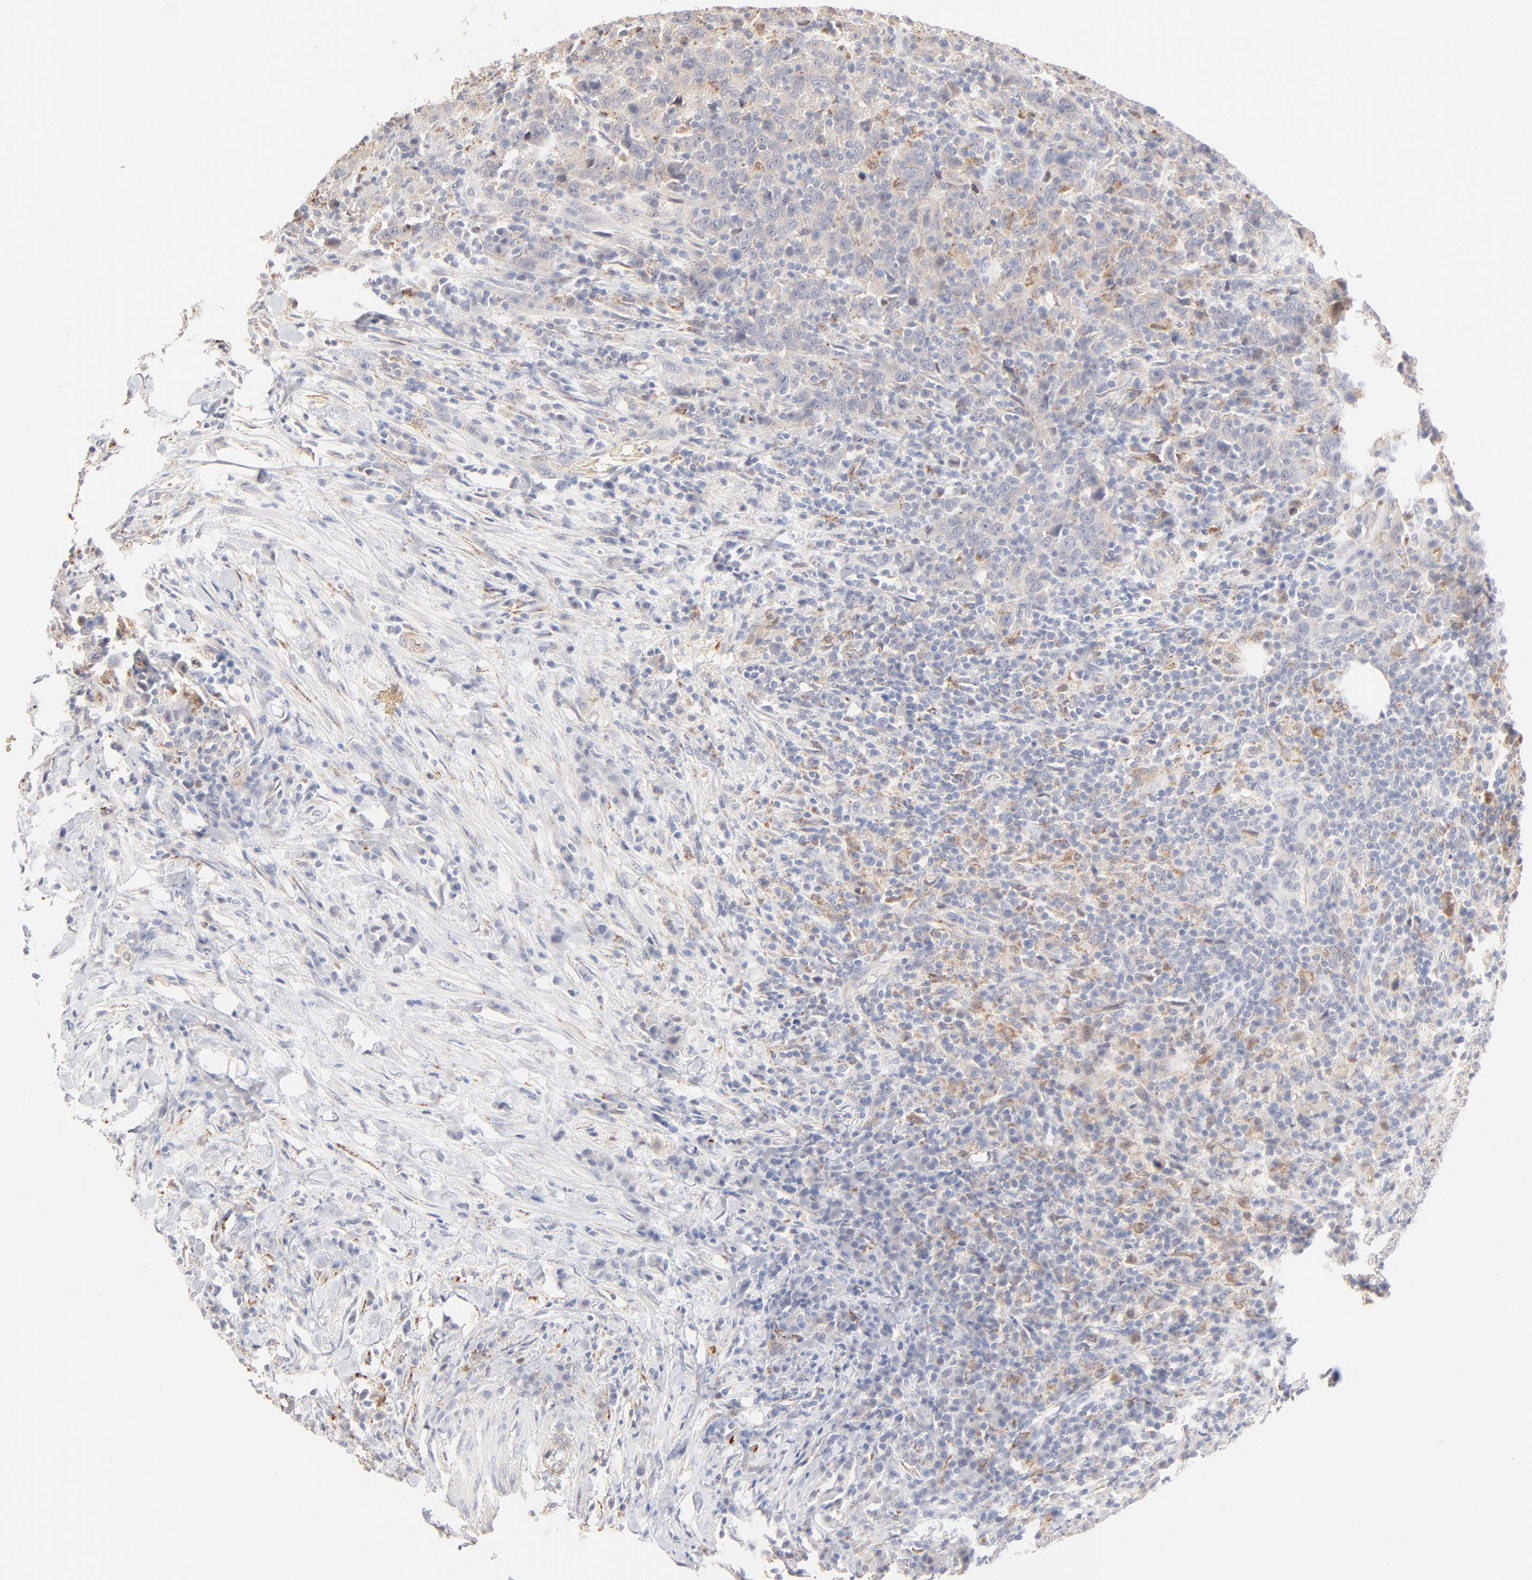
{"staining": {"intensity": "negative", "quantity": "none", "location": "none"}, "tissue": "urothelial cancer", "cell_type": "Tumor cells", "image_type": "cancer", "snomed": [{"axis": "morphology", "description": "Urothelial carcinoma, High grade"}, {"axis": "topography", "description": "Urinary bladder"}], "caption": "Immunohistochemical staining of human high-grade urothelial carcinoma demonstrates no significant positivity in tumor cells.", "gene": "SPTB", "patient": {"sex": "male", "age": 61}}